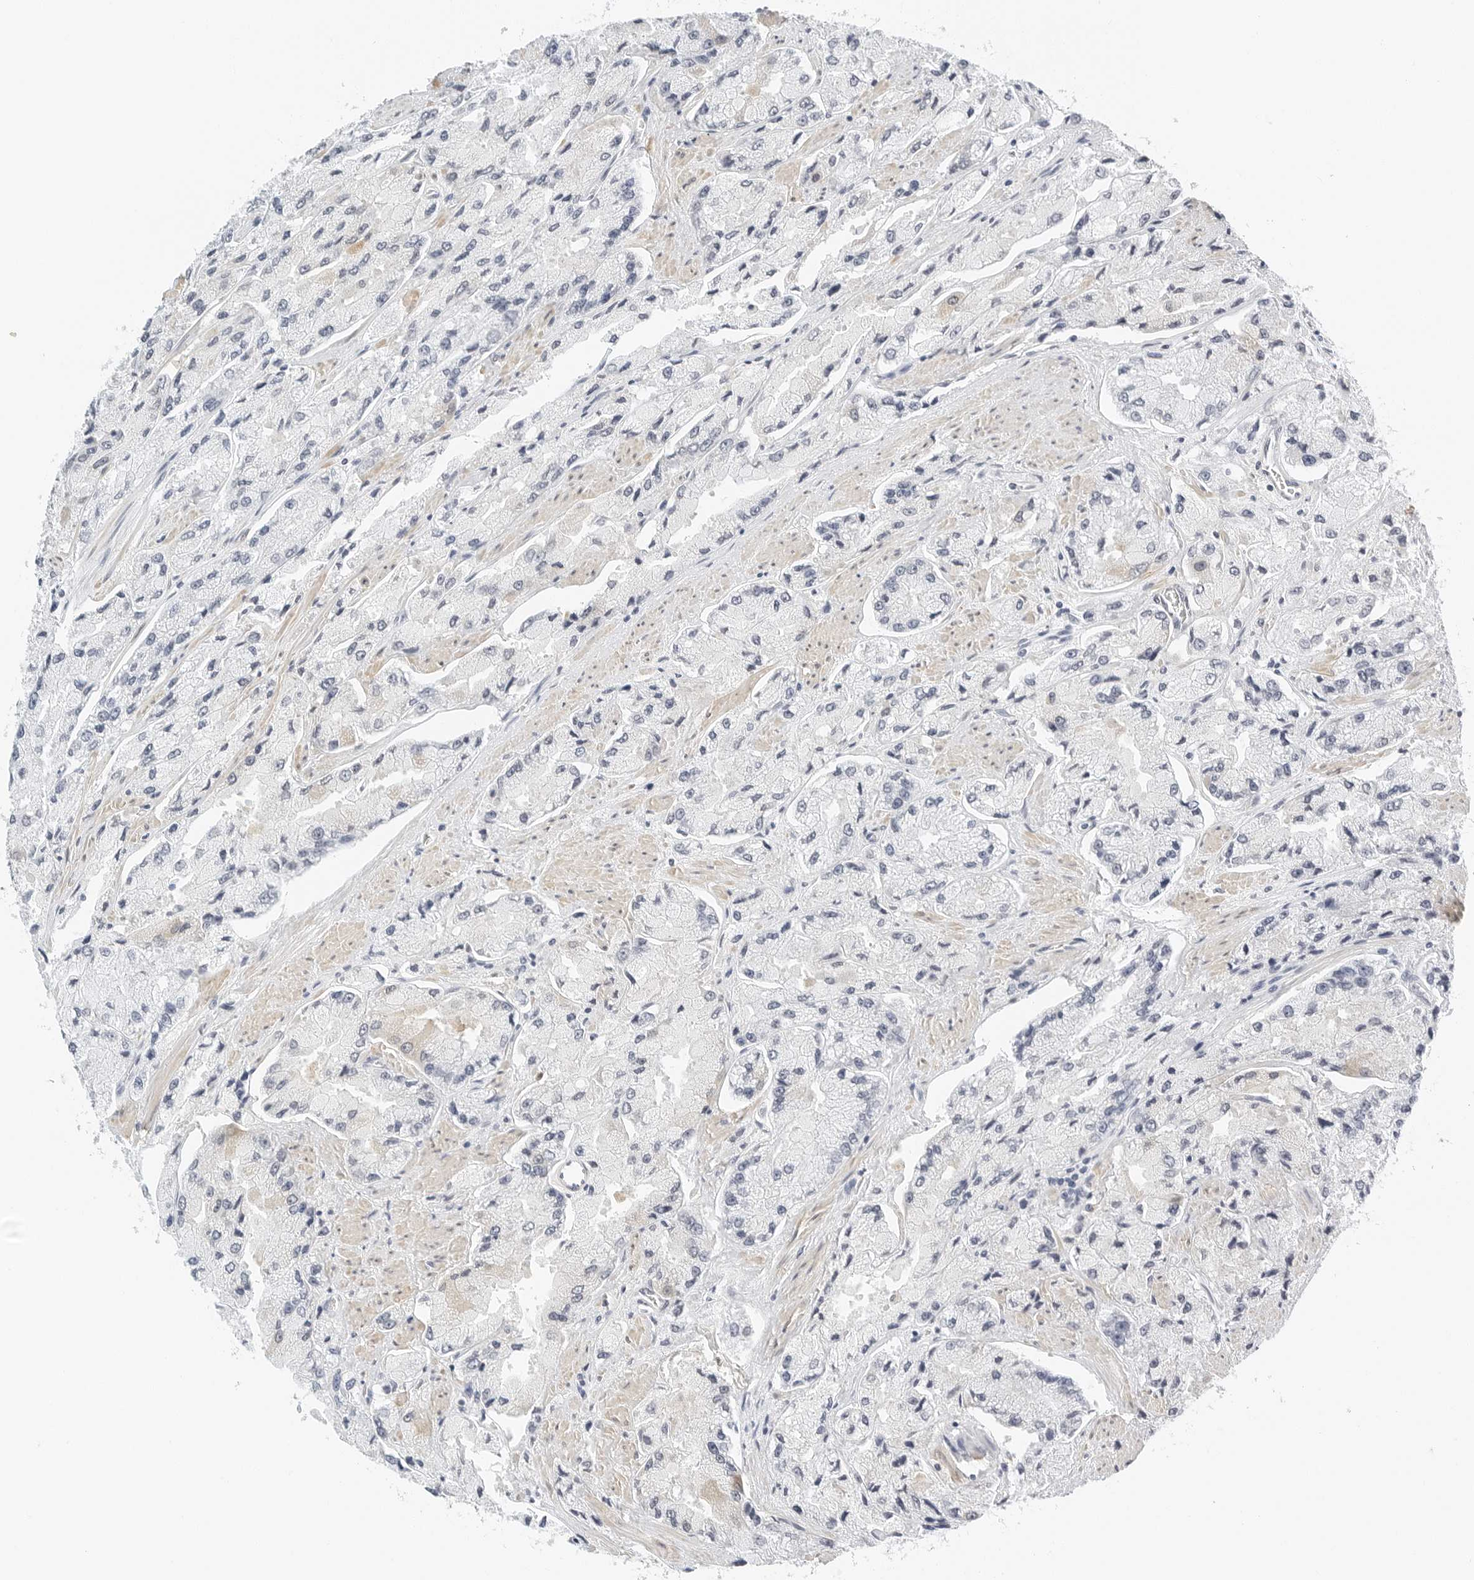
{"staining": {"intensity": "negative", "quantity": "none", "location": "none"}, "tissue": "prostate cancer", "cell_type": "Tumor cells", "image_type": "cancer", "snomed": [{"axis": "morphology", "description": "Adenocarcinoma, High grade"}, {"axis": "topography", "description": "Prostate"}], "caption": "There is no significant positivity in tumor cells of prostate high-grade adenocarcinoma.", "gene": "PKDCC", "patient": {"sex": "male", "age": 58}}